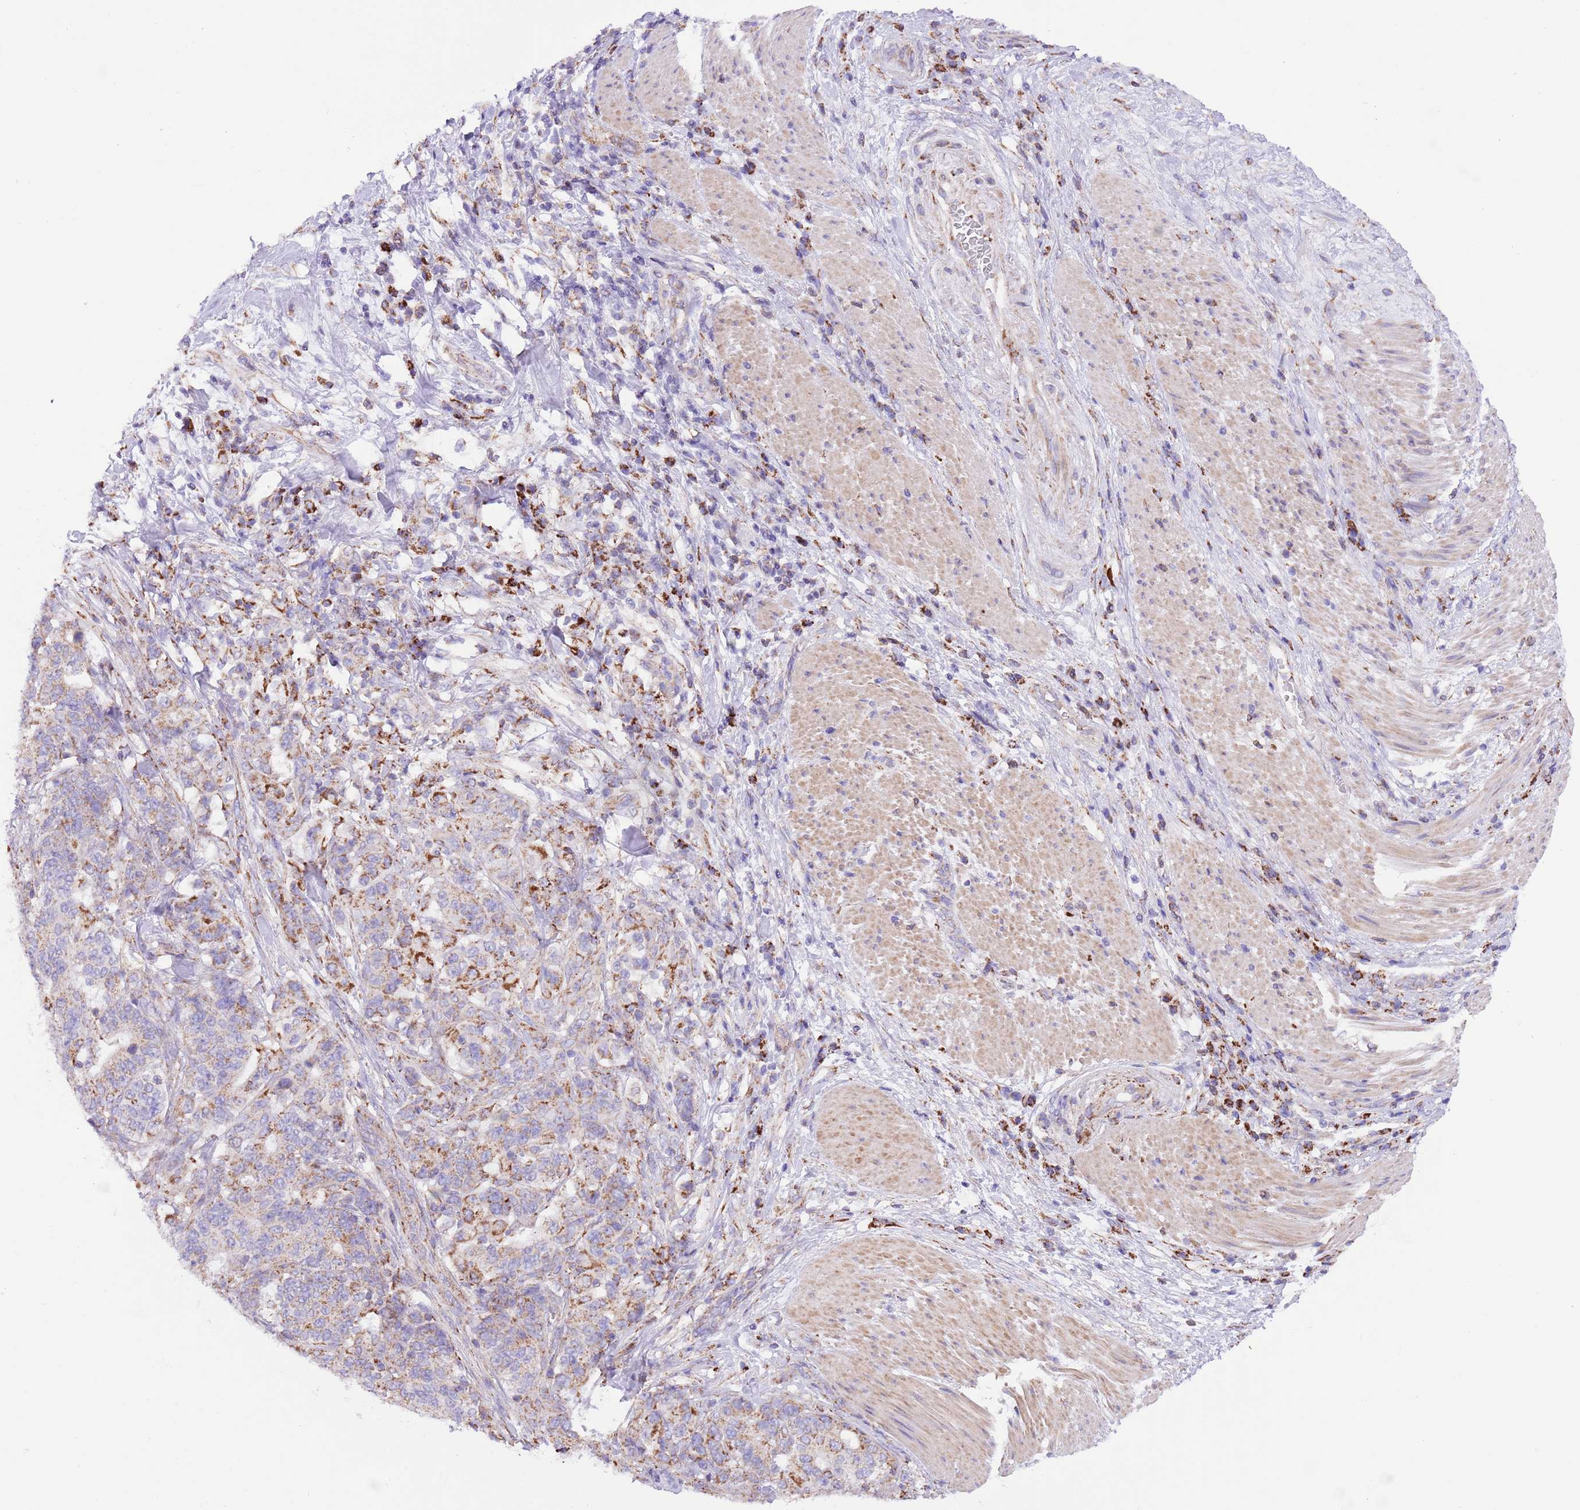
{"staining": {"intensity": "strong", "quantity": "<25%", "location": "cytoplasmic/membranous"}, "tissue": "stomach cancer", "cell_type": "Tumor cells", "image_type": "cancer", "snomed": [{"axis": "morphology", "description": "Normal tissue, NOS"}, {"axis": "morphology", "description": "Adenocarcinoma, NOS"}, {"axis": "topography", "description": "Stomach"}], "caption": "Immunohistochemistry of human stomach adenocarcinoma exhibits medium levels of strong cytoplasmic/membranous positivity in approximately <25% of tumor cells. (DAB IHC, brown staining for protein, blue staining for nuclei).", "gene": "SS18L2", "patient": {"sex": "female", "age": 64}}